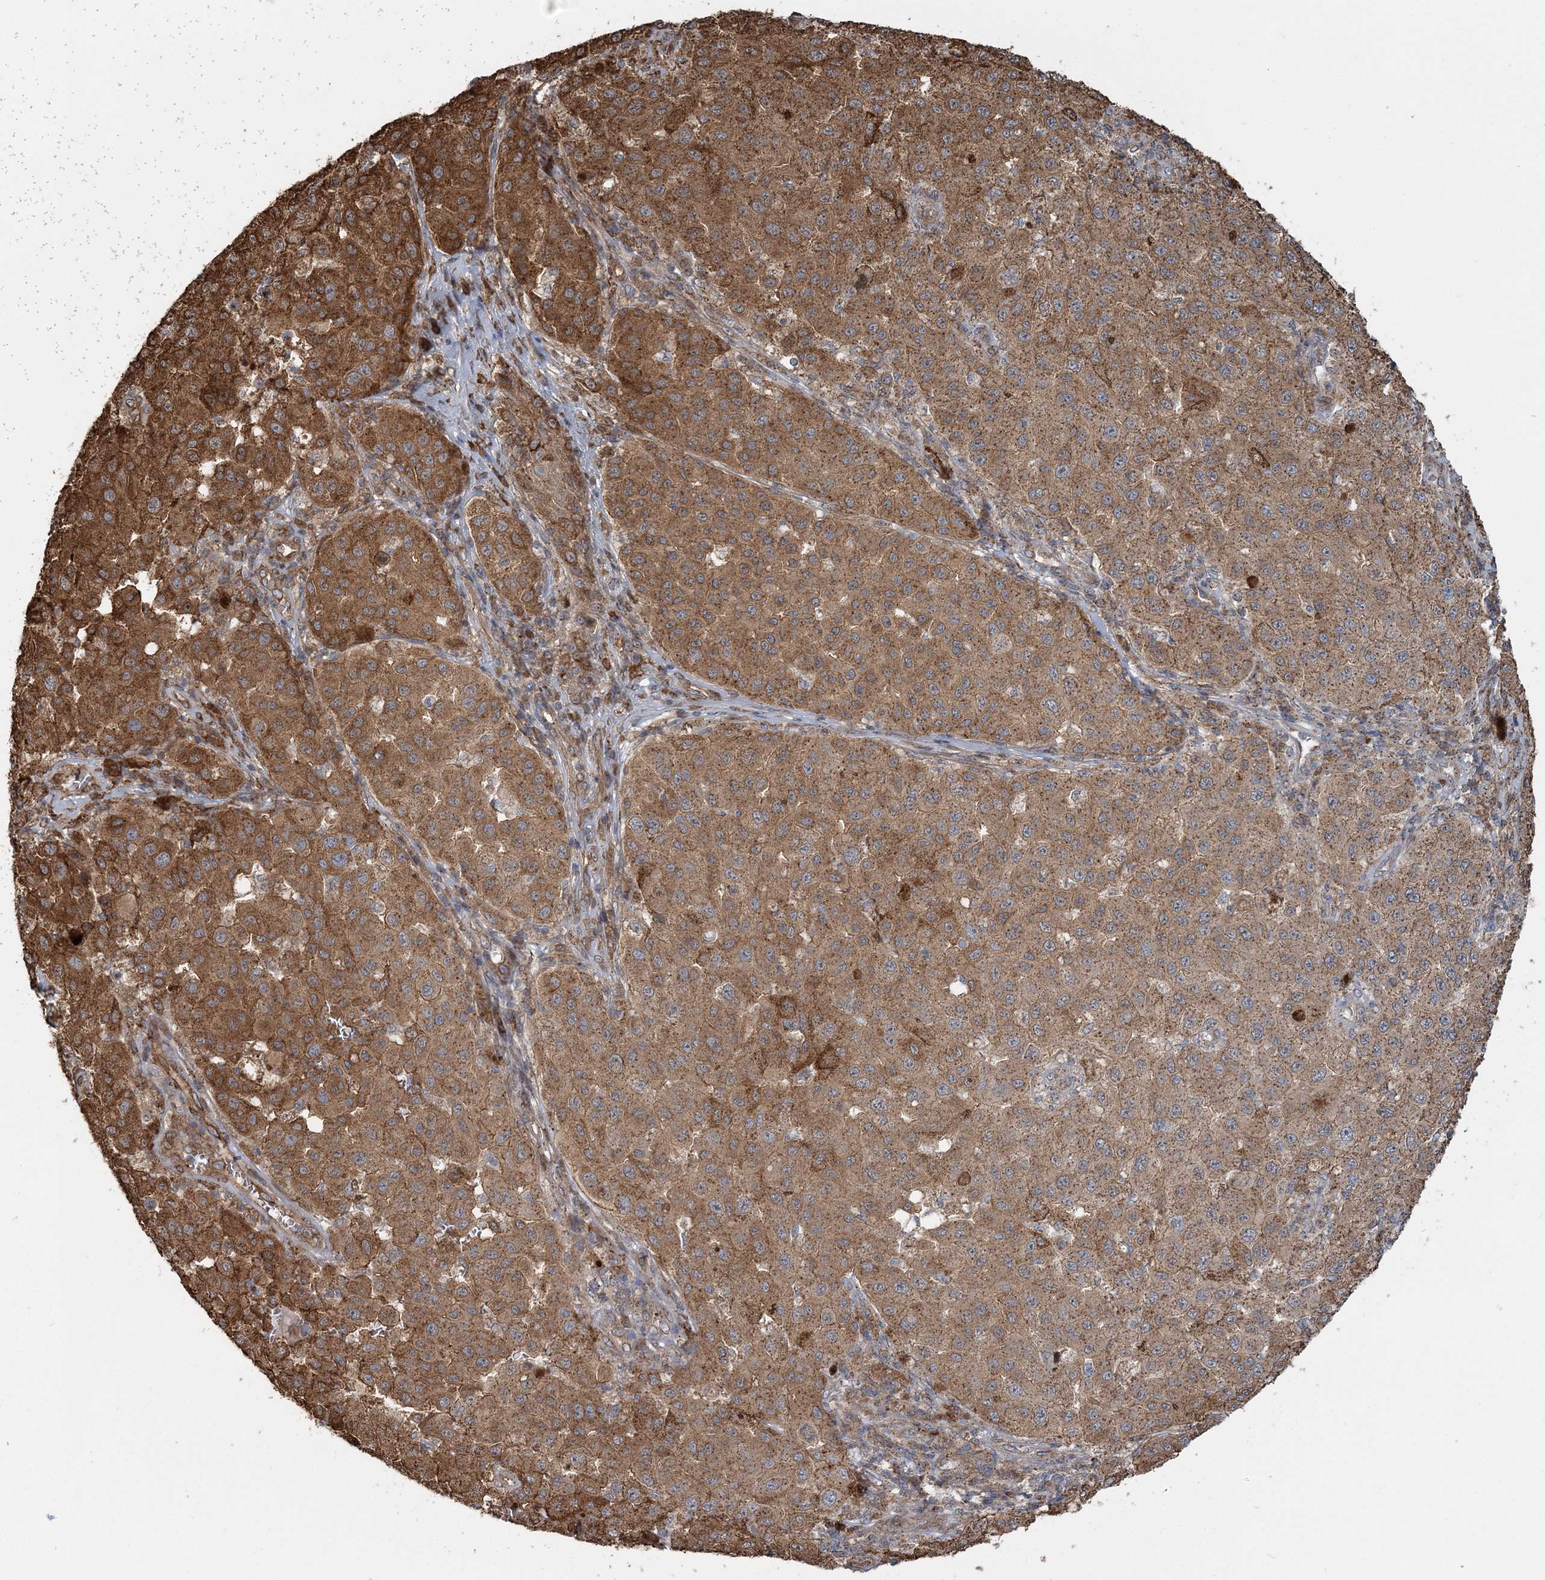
{"staining": {"intensity": "moderate", "quantity": ">75%", "location": "cytoplasmic/membranous"}, "tissue": "melanoma", "cell_type": "Tumor cells", "image_type": "cancer", "snomed": [{"axis": "morphology", "description": "Malignant melanoma, NOS"}, {"axis": "topography", "description": "Skin"}], "caption": "Brown immunohistochemical staining in melanoma shows moderate cytoplasmic/membranous positivity in approximately >75% of tumor cells.", "gene": "TRAF3IP2", "patient": {"sex": "female", "age": 64}}